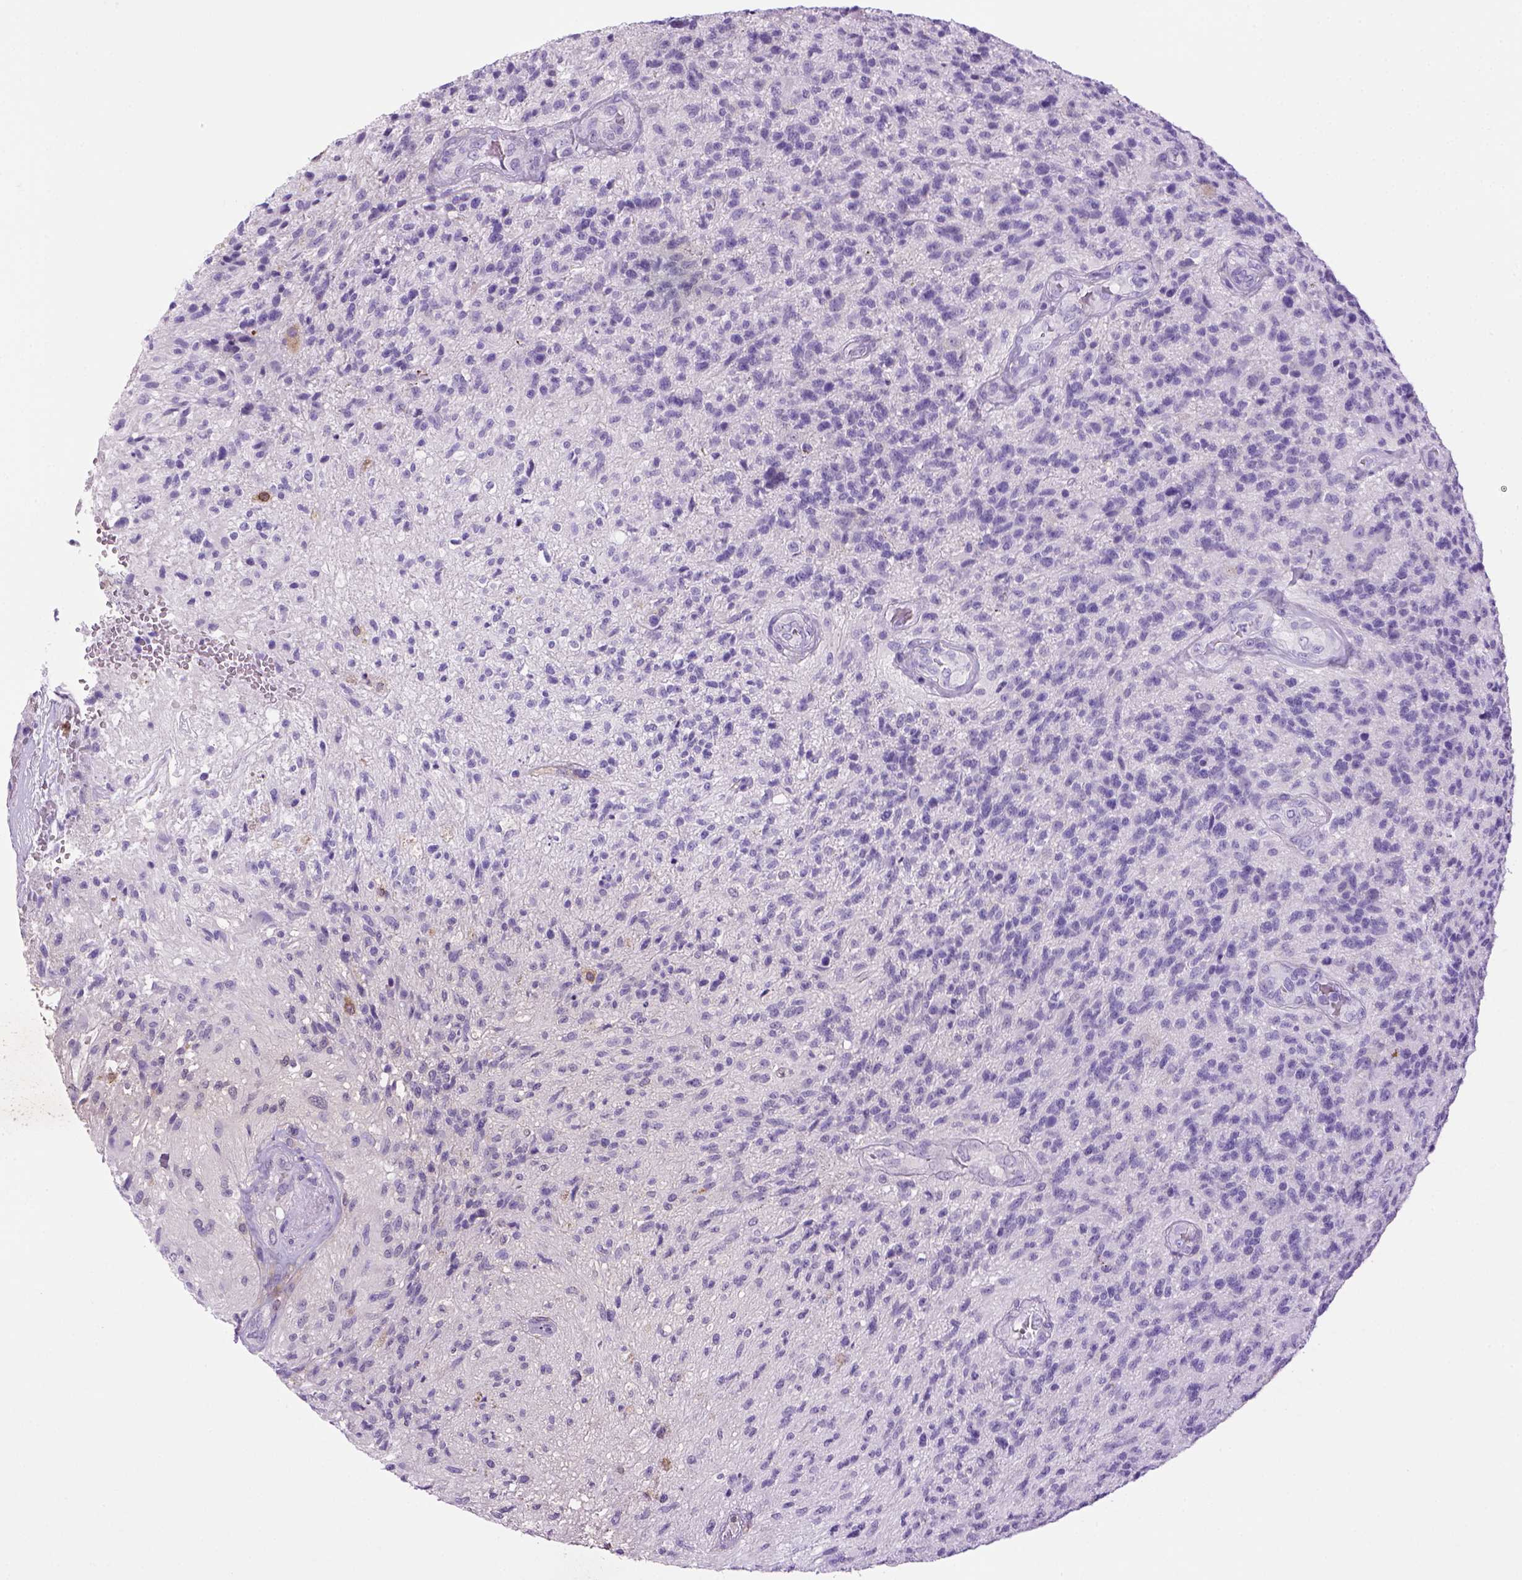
{"staining": {"intensity": "negative", "quantity": "none", "location": "none"}, "tissue": "glioma", "cell_type": "Tumor cells", "image_type": "cancer", "snomed": [{"axis": "morphology", "description": "Glioma, malignant, High grade"}, {"axis": "topography", "description": "Brain"}], "caption": "This is an immunohistochemistry image of glioma. There is no positivity in tumor cells.", "gene": "SGCG", "patient": {"sex": "male", "age": 56}}